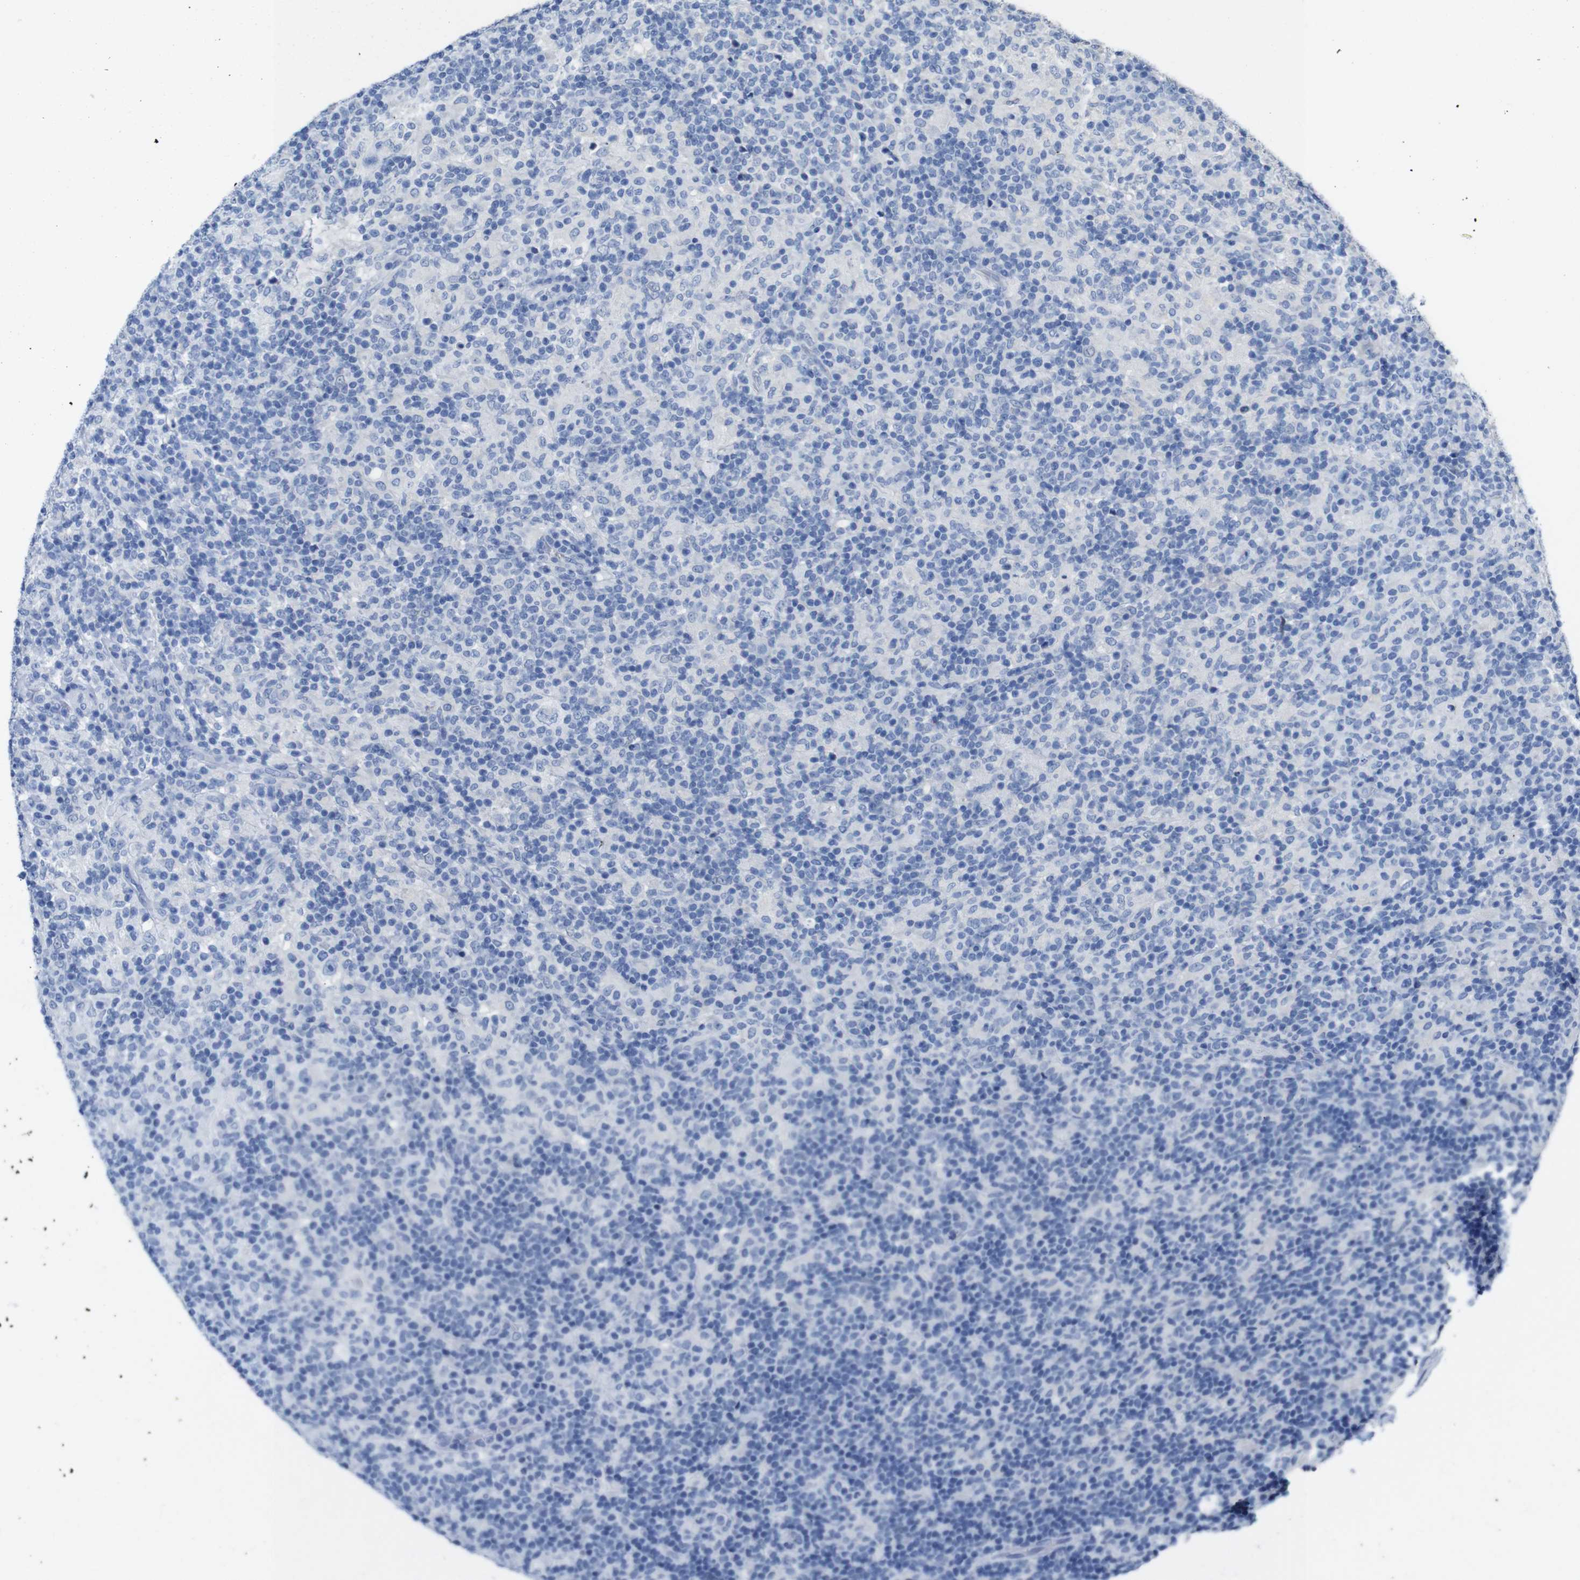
{"staining": {"intensity": "negative", "quantity": "none", "location": "none"}, "tissue": "lymphoma", "cell_type": "Tumor cells", "image_type": "cancer", "snomed": [{"axis": "morphology", "description": "Hodgkin's disease, NOS"}, {"axis": "topography", "description": "Lymph node"}], "caption": "The immunohistochemistry photomicrograph has no significant expression in tumor cells of lymphoma tissue. (DAB immunohistochemistry, high magnification).", "gene": "TCEAL9", "patient": {"sex": "male", "age": 70}}